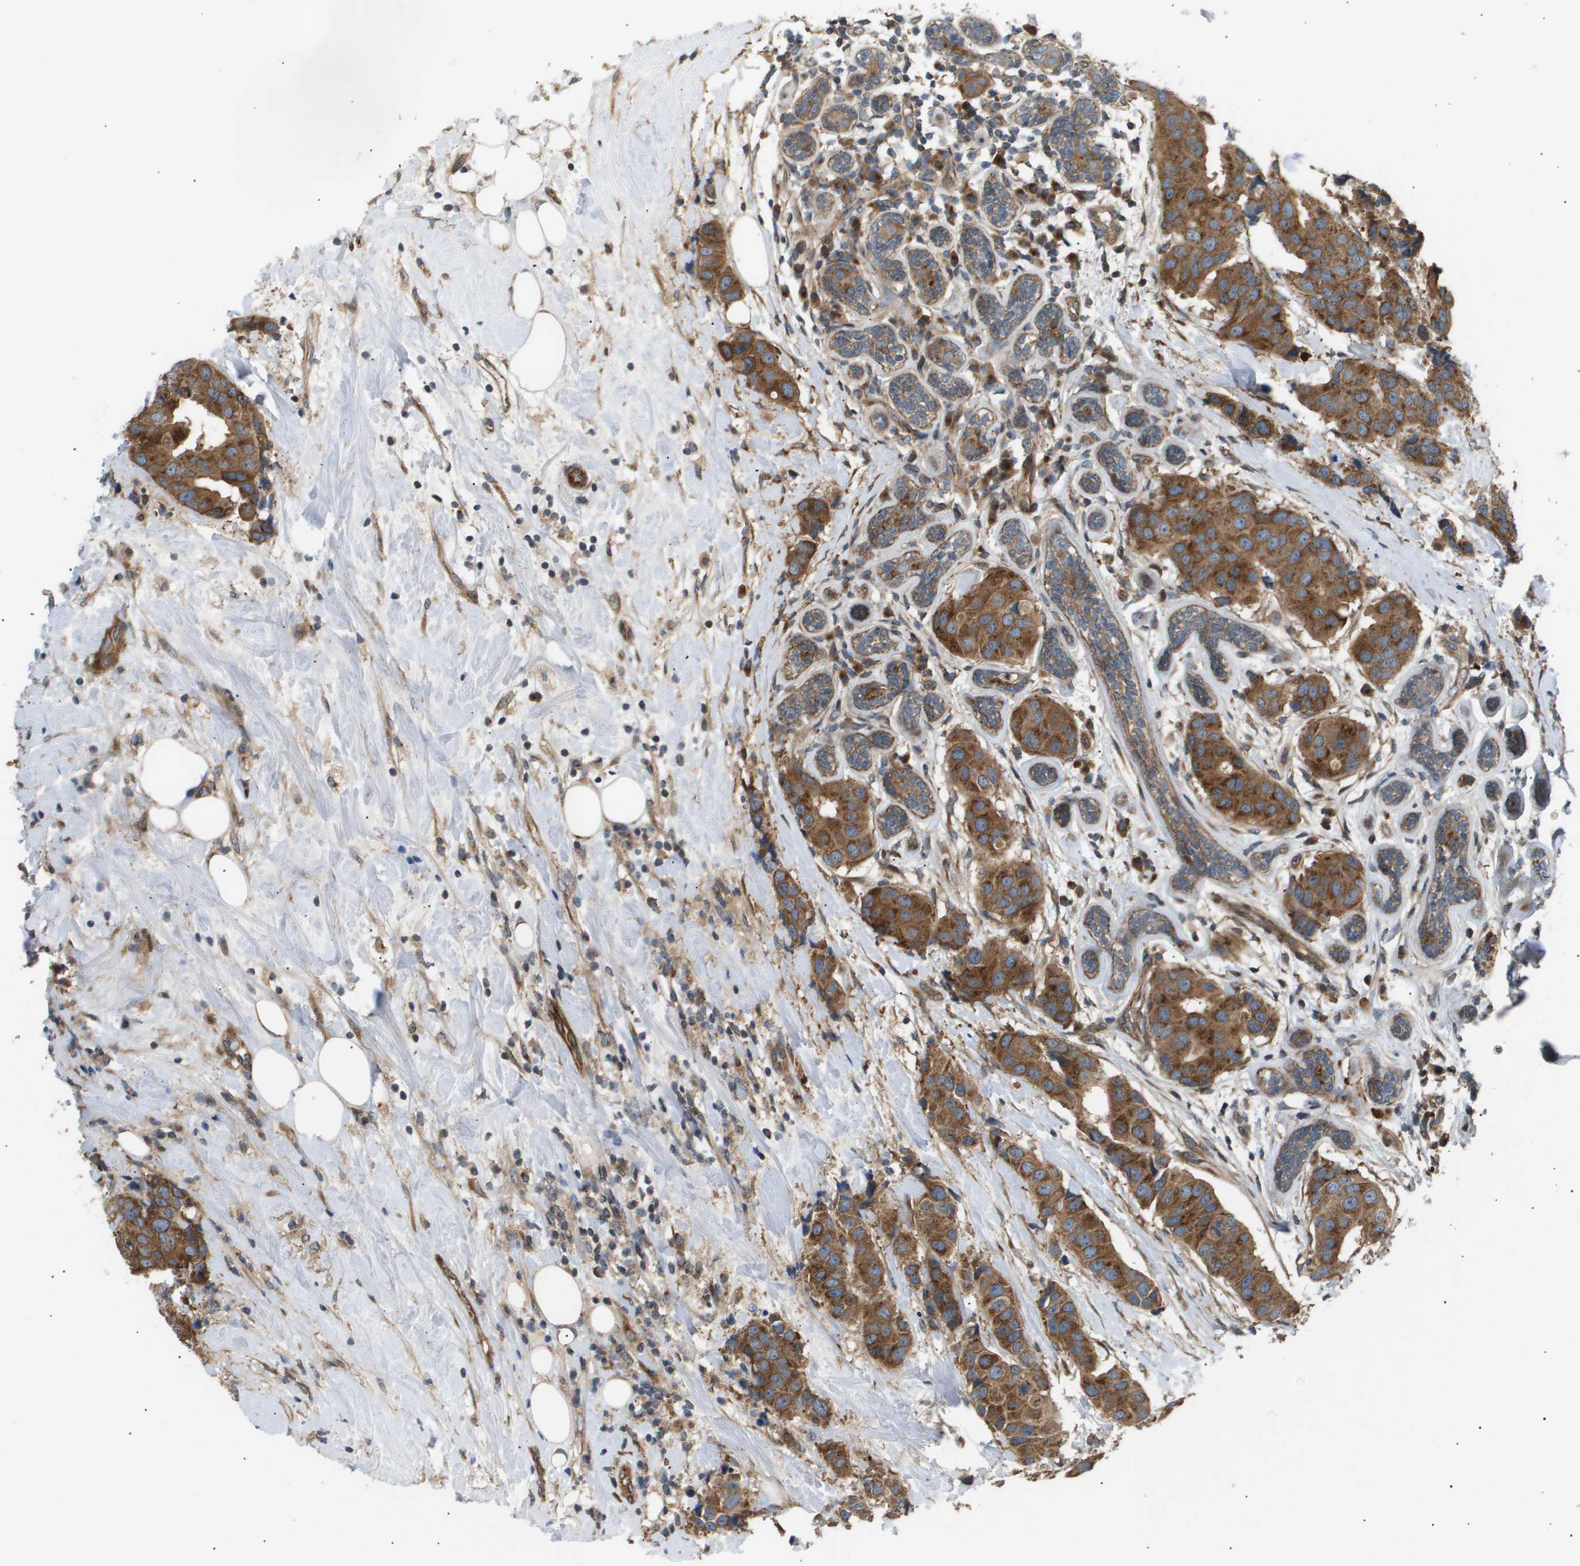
{"staining": {"intensity": "moderate", "quantity": ">75%", "location": "cytoplasmic/membranous"}, "tissue": "breast cancer", "cell_type": "Tumor cells", "image_type": "cancer", "snomed": [{"axis": "morphology", "description": "Normal tissue, NOS"}, {"axis": "morphology", "description": "Duct carcinoma"}, {"axis": "topography", "description": "Breast"}], "caption": "Protein staining of intraductal carcinoma (breast) tissue reveals moderate cytoplasmic/membranous staining in about >75% of tumor cells.", "gene": "LYSMD3", "patient": {"sex": "female", "age": 39}}